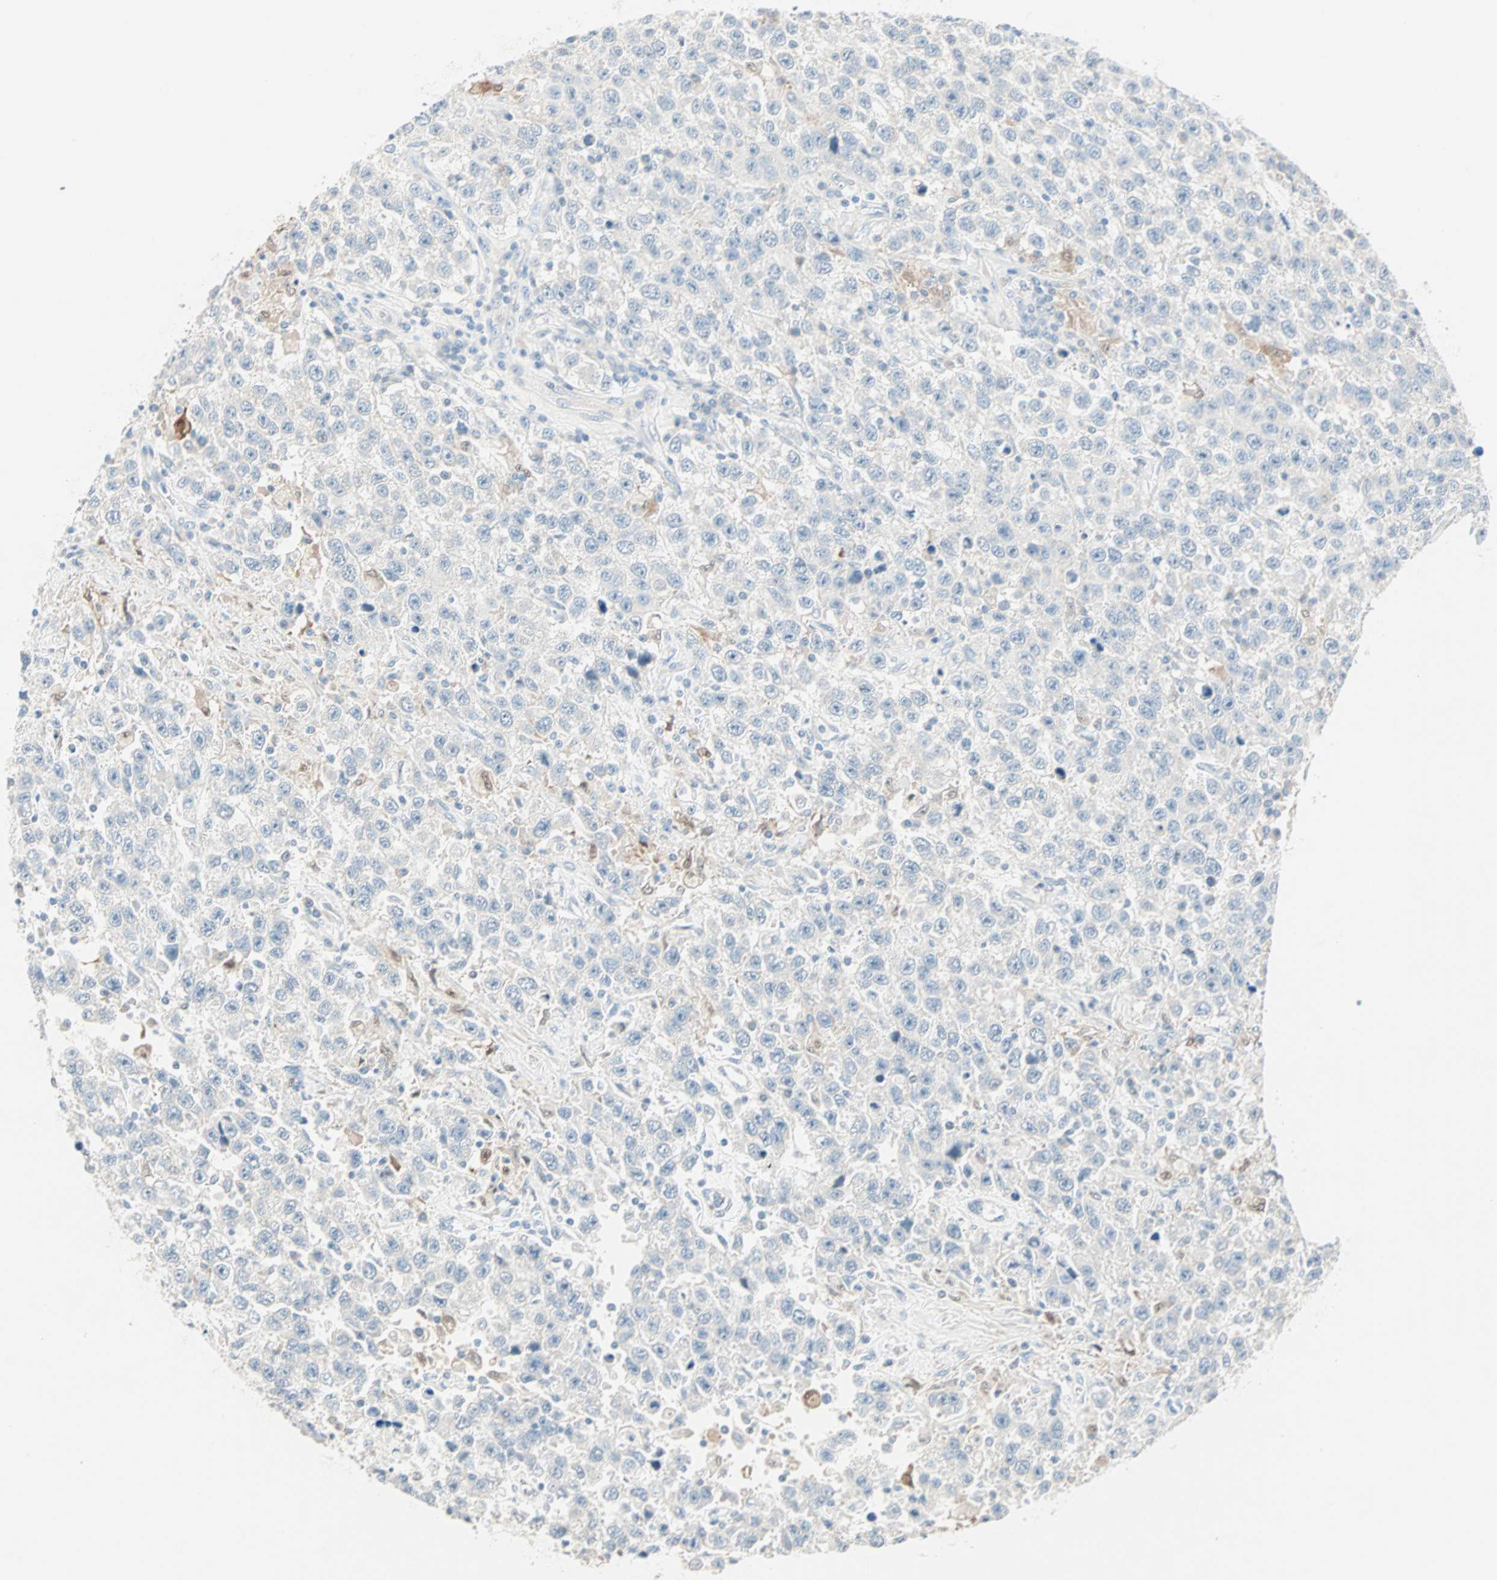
{"staining": {"intensity": "negative", "quantity": "none", "location": "none"}, "tissue": "testis cancer", "cell_type": "Tumor cells", "image_type": "cancer", "snomed": [{"axis": "morphology", "description": "Seminoma, NOS"}, {"axis": "topography", "description": "Testis"}], "caption": "An IHC histopathology image of testis seminoma is shown. There is no staining in tumor cells of testis seminoma.", "gene": "SULT1C2", "patient": {"sex": "male", "age": 41}}